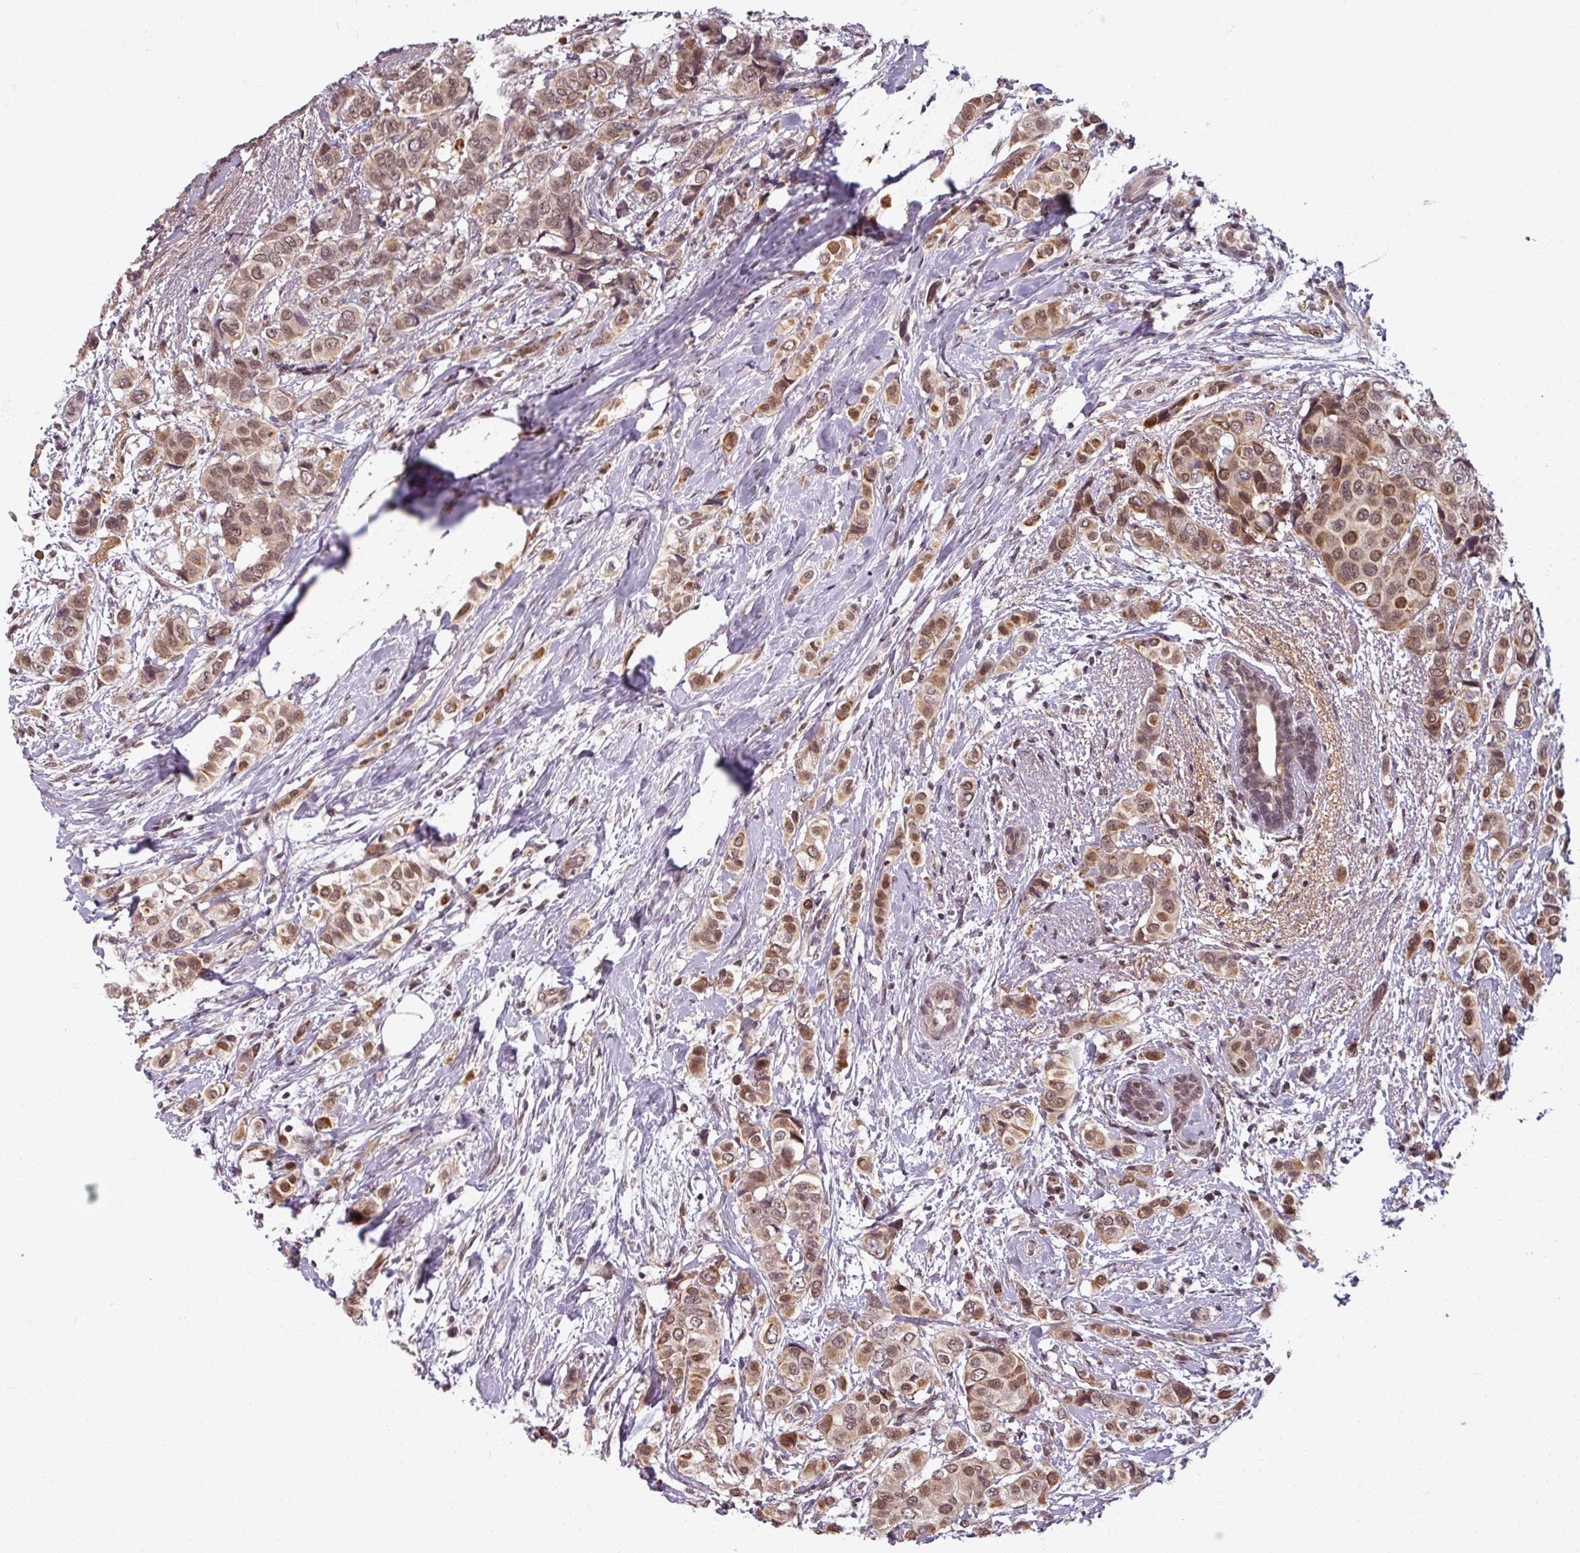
{"staining": {"intensity": "moderate", "quantity": ">75%", "location": "nuclear"}, "tissue": "breast cancer", "cell_type": "Tumor cells", "image_type": "cancer", "snomed": [{"axis": "morphology", "description": "Lobular carcinoma"}, {"axis": "topography", "description": "Breast"}], "caption": "A brown stain labels moderate nuclear positivity of a protein in breast lobular carcinoma tumor cells. (DAB = brown stain, brightfield microscopy at high magnification).", "gene": "POLR2G", "patient": {"sex": "female", "age": 51}}